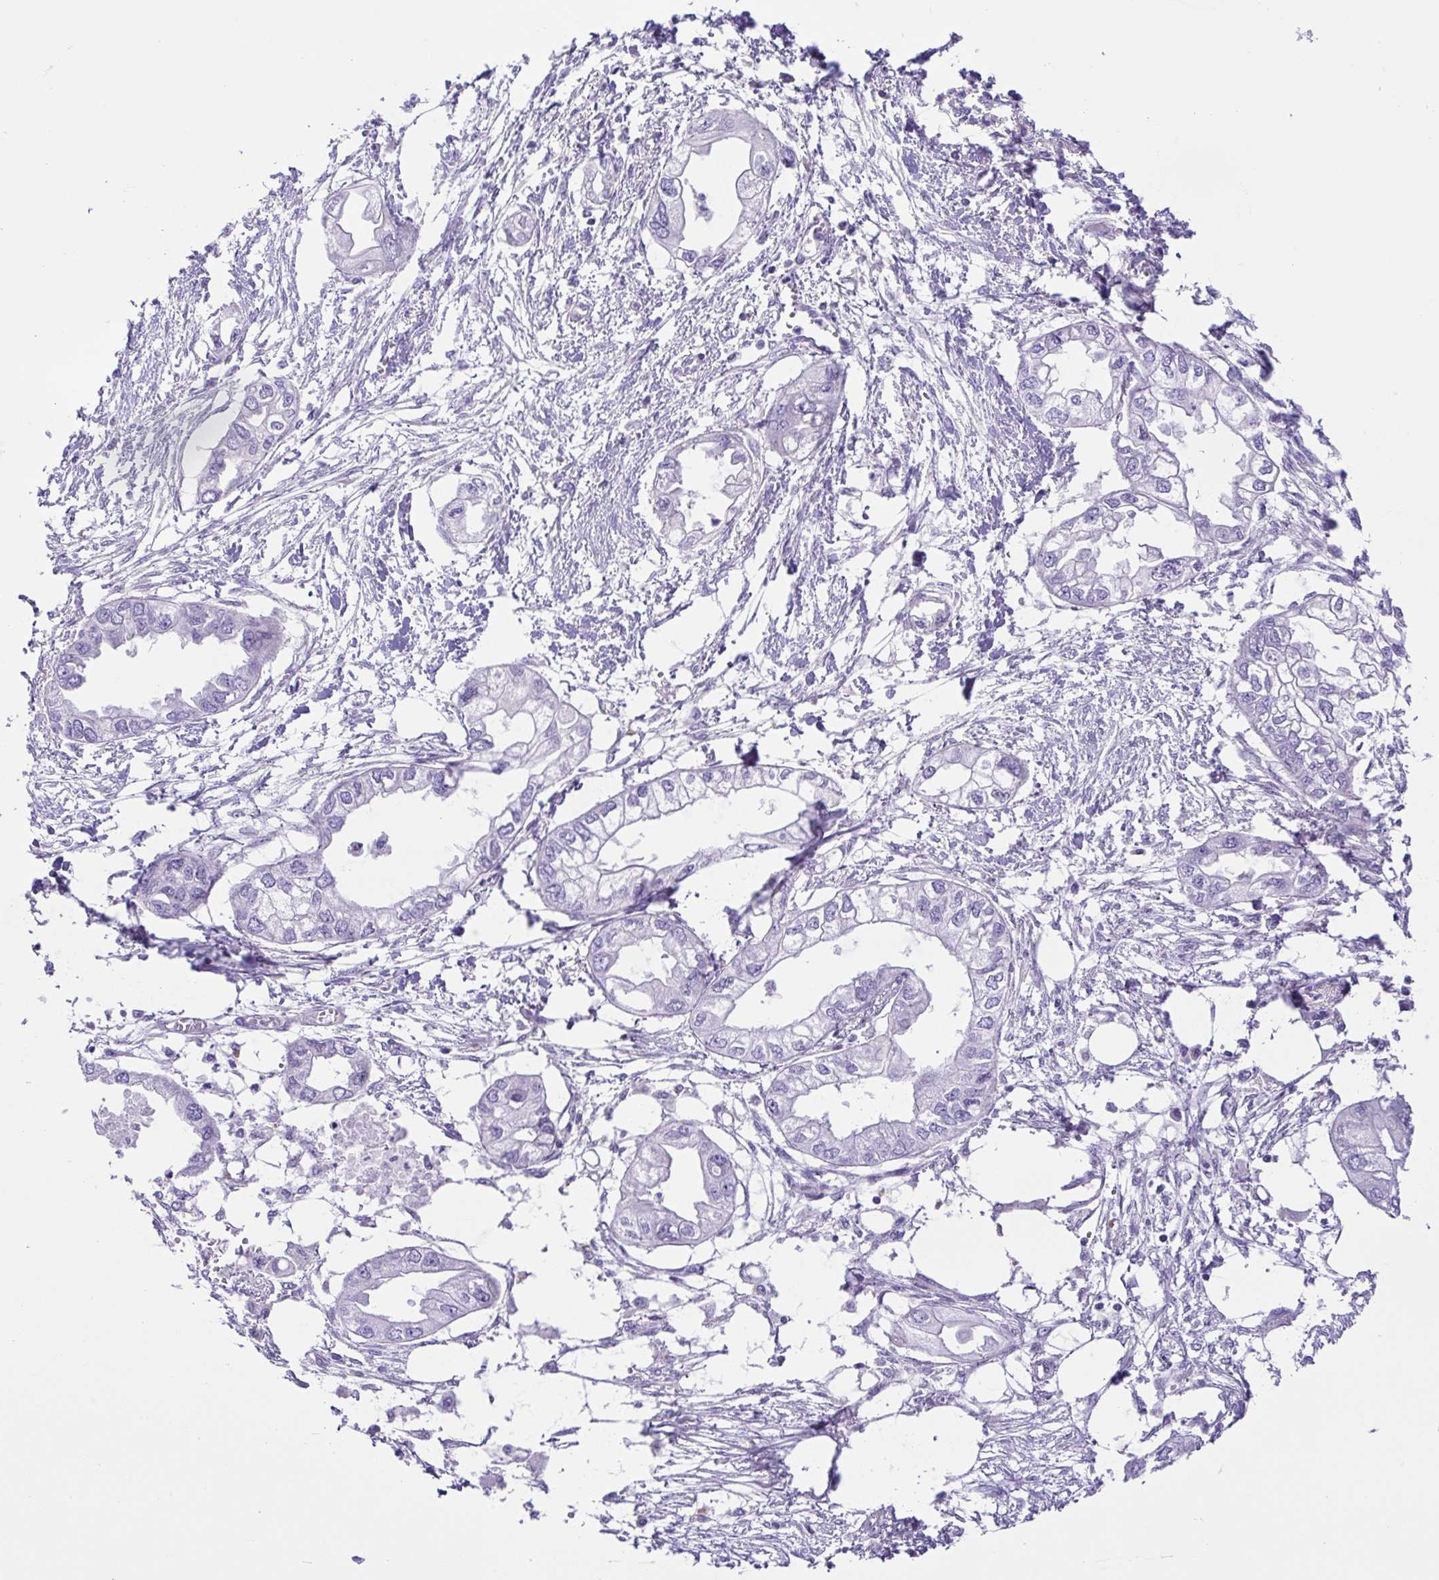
{"staining": {"intensity": "negative", "quantity": "none", "location": "none"}, "tissue": "endometrial cancer", "cell_type": "Tumor cells", "image_type": "cancer", "snomed": [{"axis": "morphology", "description": "Adenocarcinoma, NOS"}, {"axis": "morphology", "description": "Adenocarcinoma, metastatic, NOS"}, {"axis": "topography", "description": "Adipose tissue"}, {"axis": "topography", "description": "Endometrium"}], "caption": "IHC micrograph of endometrial adenocarcinoma stained for a protein (brown), which displays no expression in tumor cells.", "gene": "ISM2", "patient": {"sex": "female", "age": 67}}